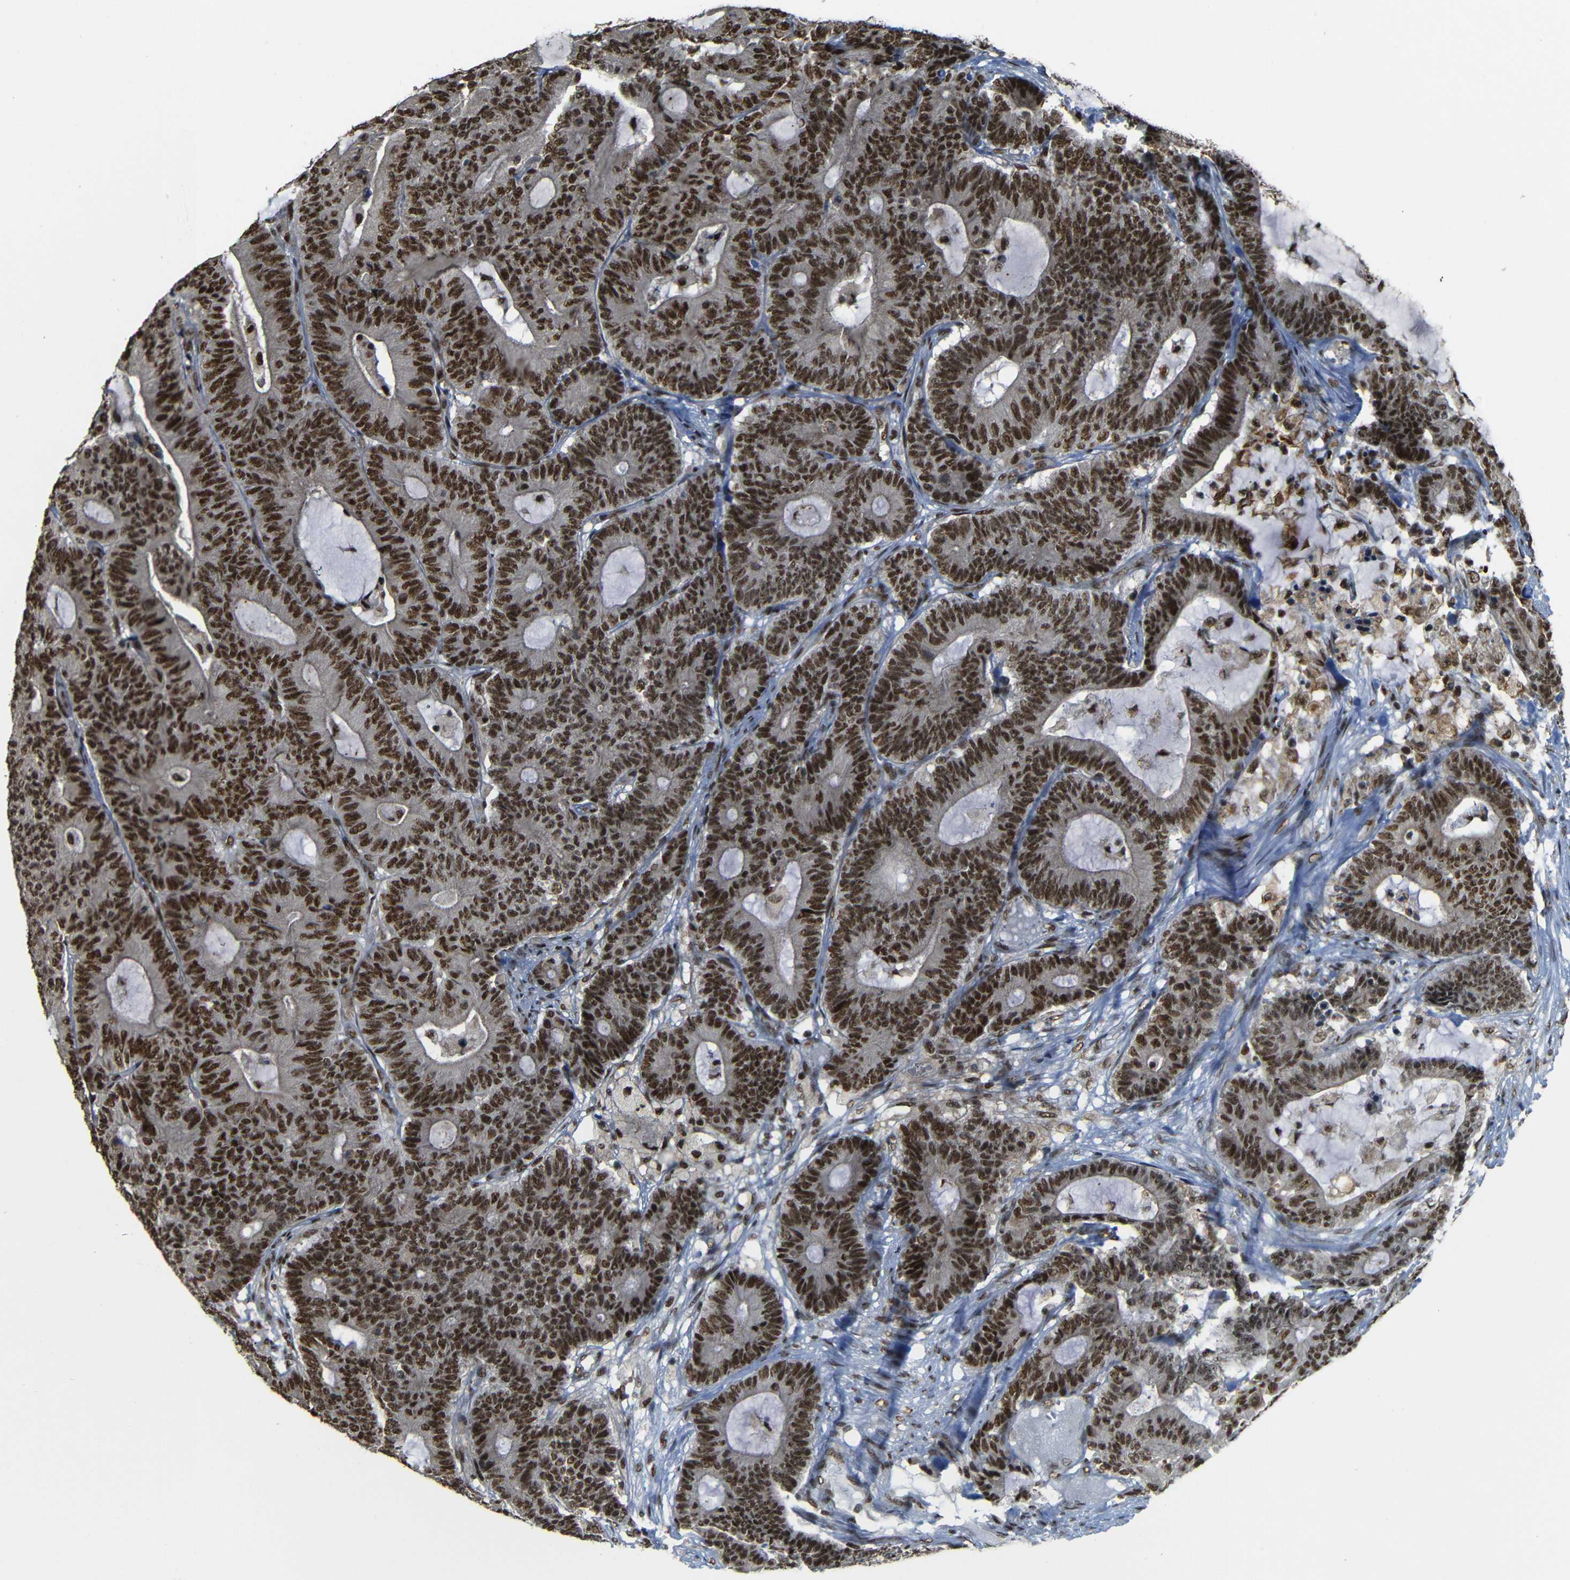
{"staining": {"intensity": "strong", "quantity": ">75%", "location": "cytoplasmic/membranous,nuclear"}, "tissue": "colorectal cancer", "cell_type": "Tumor cells", "image_type": "cancer", "snomed": [{"axis": "morphology", "description": "Adenocarcinoma, NOS"}, {"axis": "topography", "description": "Colon"}], "caption": "IHC micrograph of human colorectal cancer (adenocarcinoma) stained for a protein (brown), which displays high levels of strong cytoplasmic/membranous and nuclear staining in approximately >75% of tumor cells.", "gene": "TCF7L2", "patient": {"sex": "female", "age": 84}}